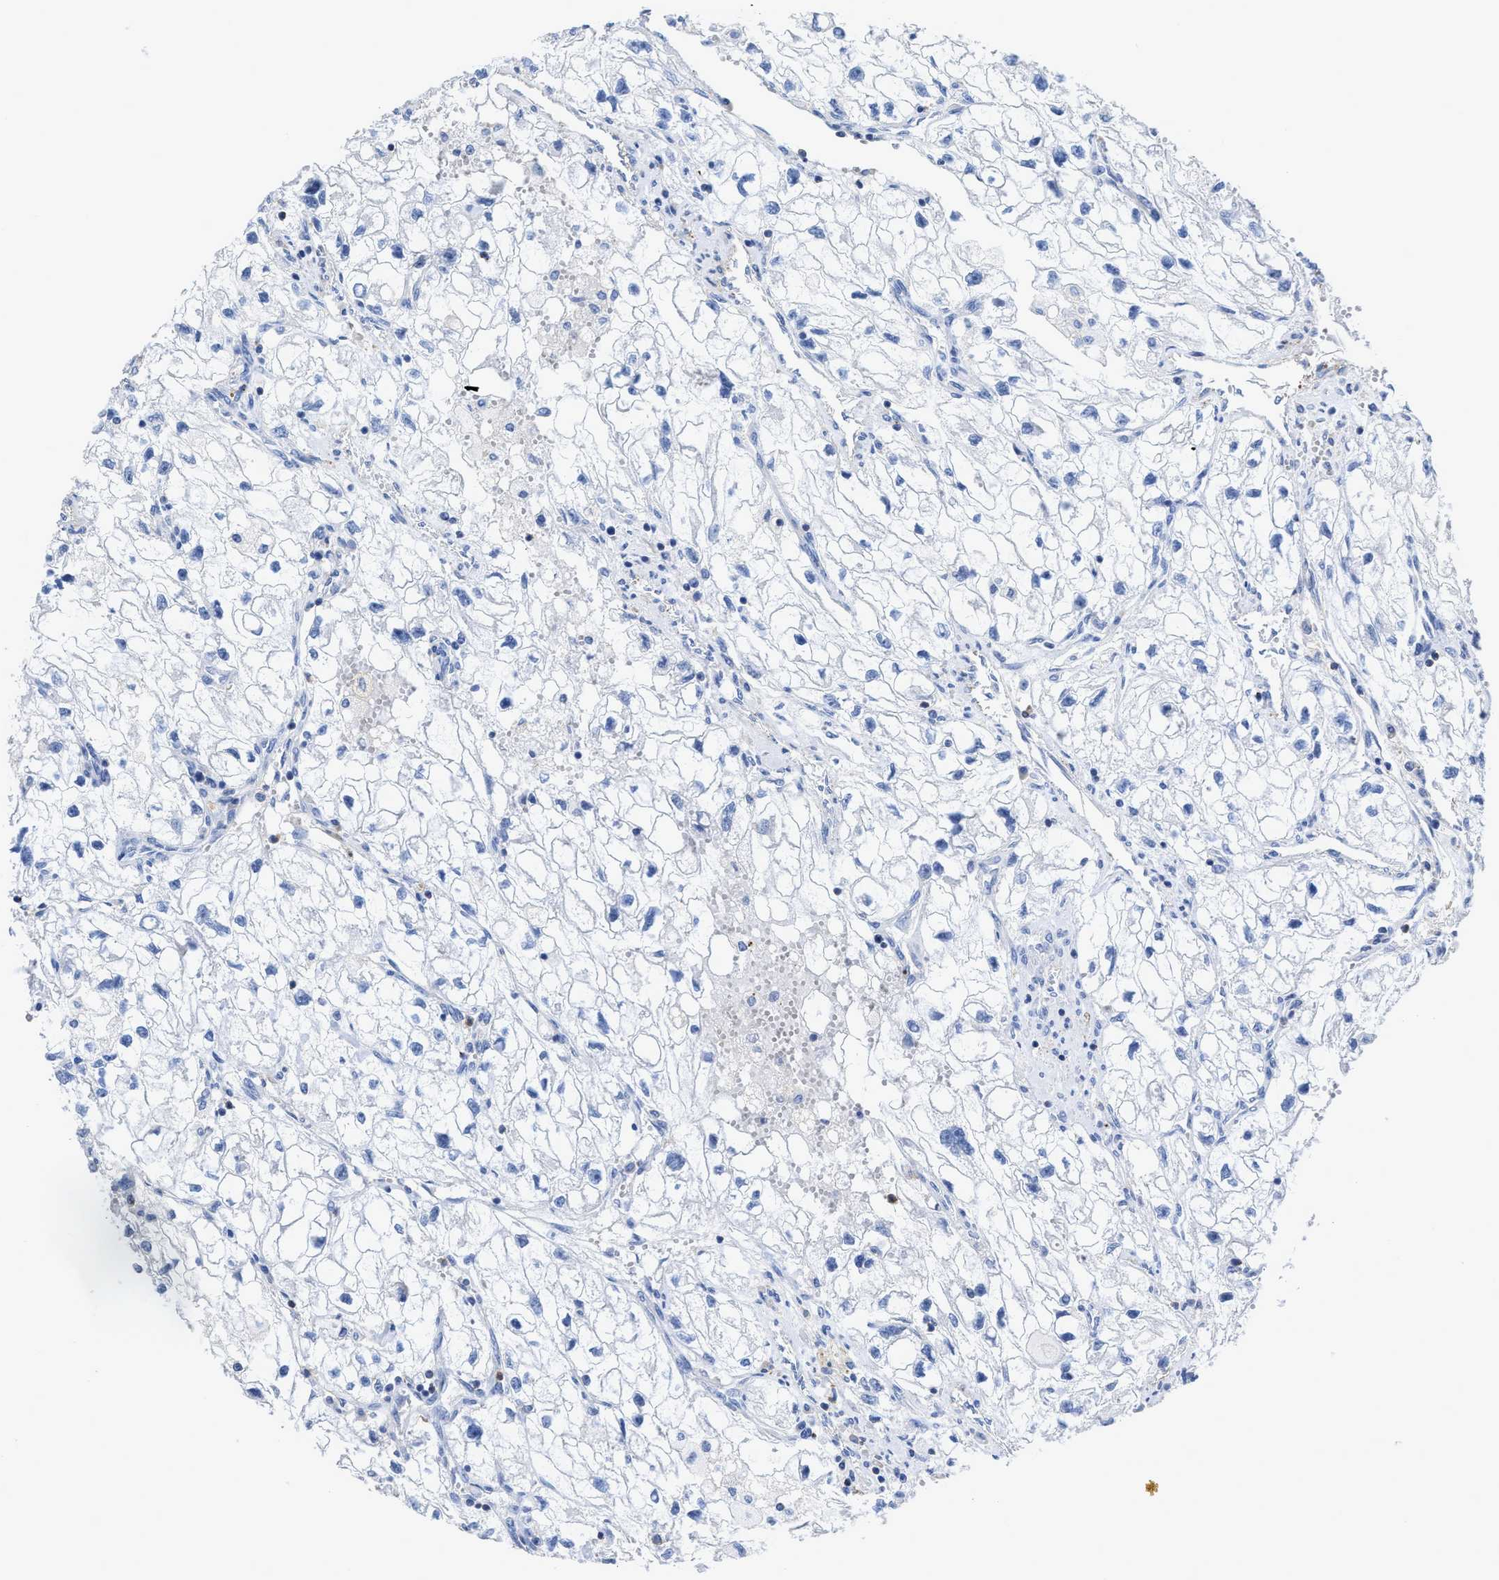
{"staining": {"intensity": "negative", "quantity": "none", "location": "none"}, "tissue": "renal cancer", "cell_type": "Tumor cells", "image_type": "cancer", "snomed": [{"axis": "morphology", "description": "Adenocarcinoma, NOS"}, {"axis": "topography", "description": "Kidney"}], "caption": "Adenocarcinoma (renal) was stained to show a protein in brown. There is no significant staining in tumor cells.", "gene": "PRMT2", "patient": {"sex": "female", "age": 70}}